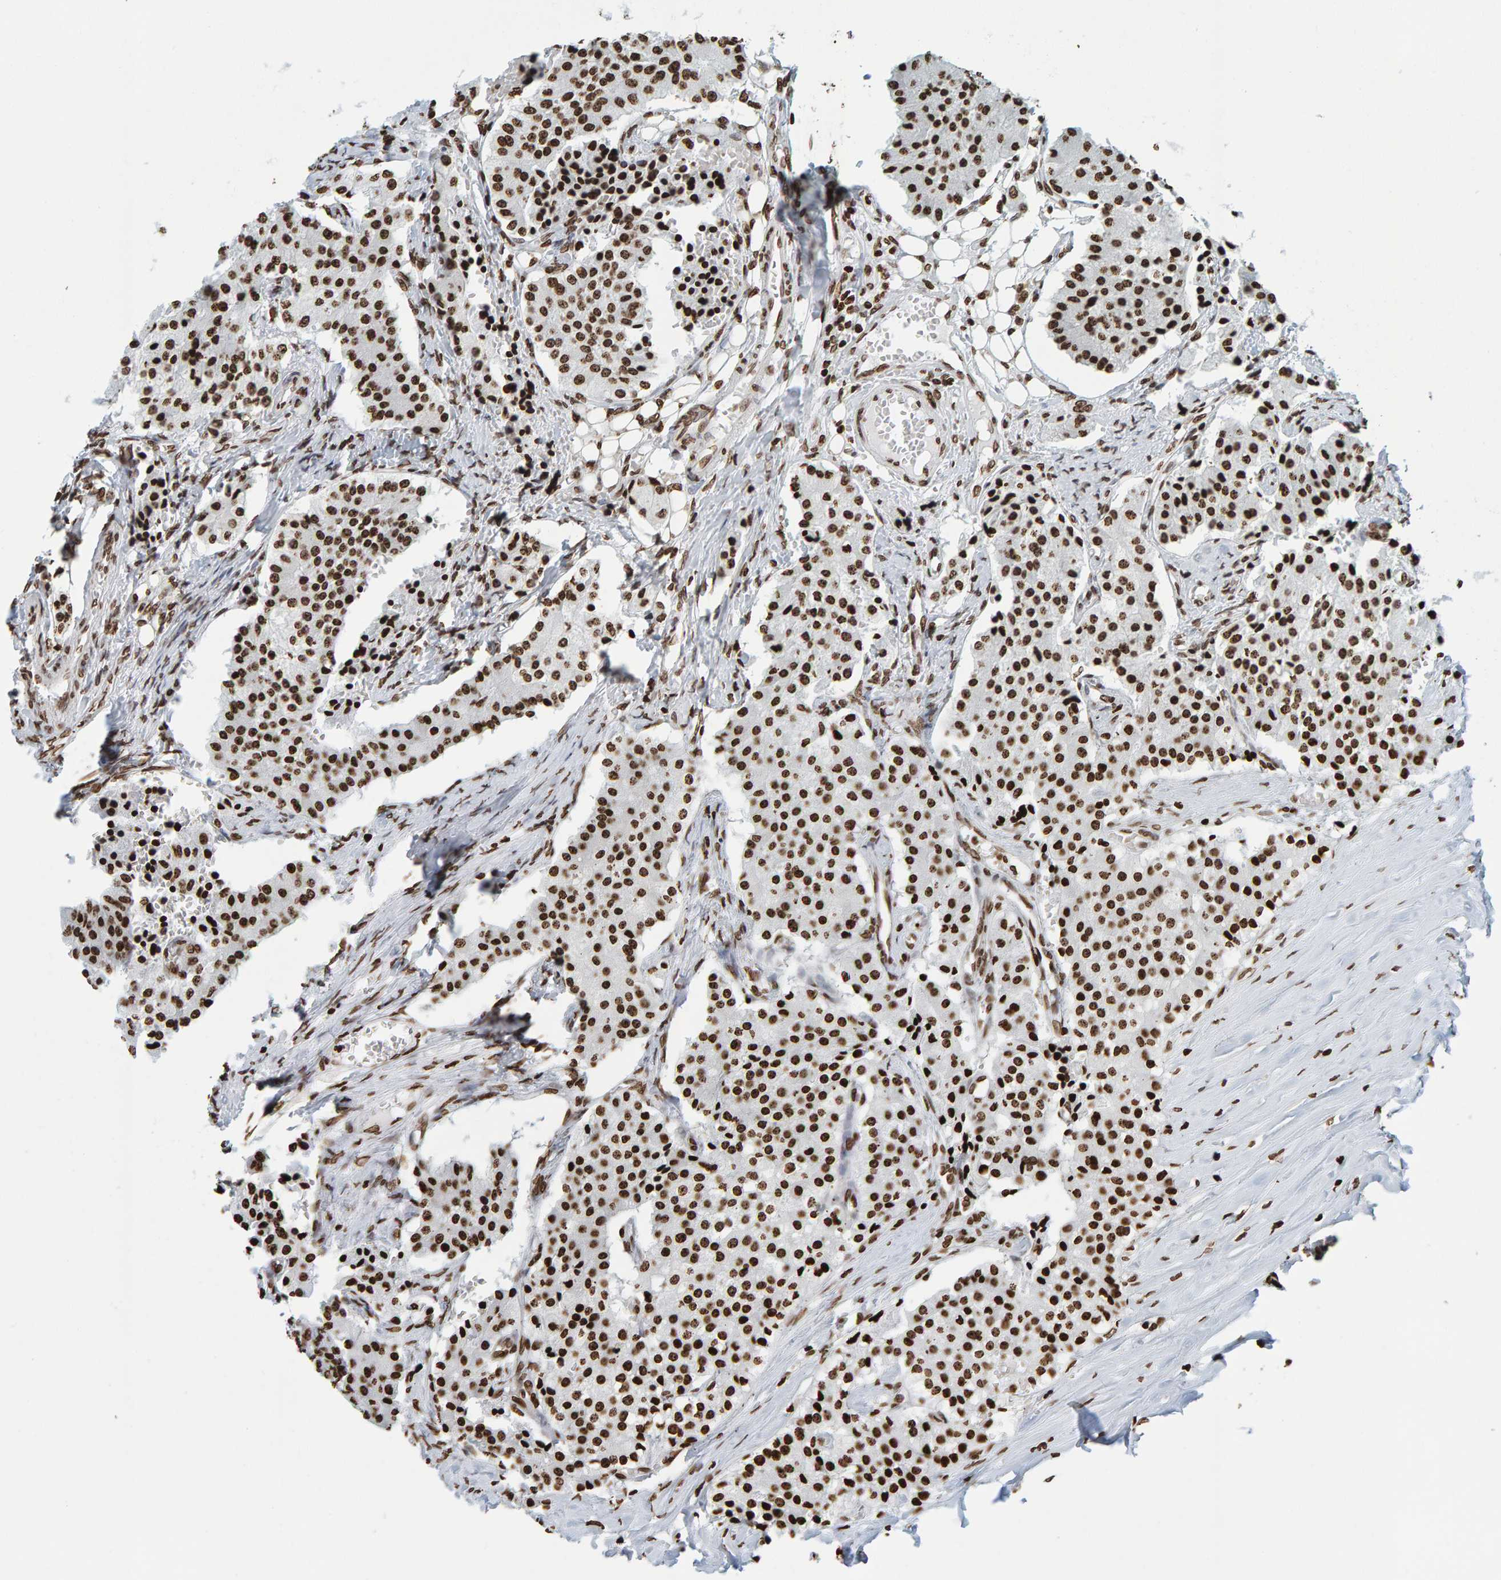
{"staining": {"intensity": "strong", "quantity": ">75%", "location": "nuclear"}, "tissue": "carcinoid", "cell_type": "Tumor cells", "image_type": "cancer", "snomed": [{"axis": "morphology", "description": "Carcinoid, malignant, NOS"}, {"axis": "topography", "description": "Colon"}], "caption": "Immunohistochemical staining of carcinoid exhibits strong nuclear protein expression in about >75% of tumor cells.", "gene": "BRF2", "patient": {"sex": "female", "age": 52}}